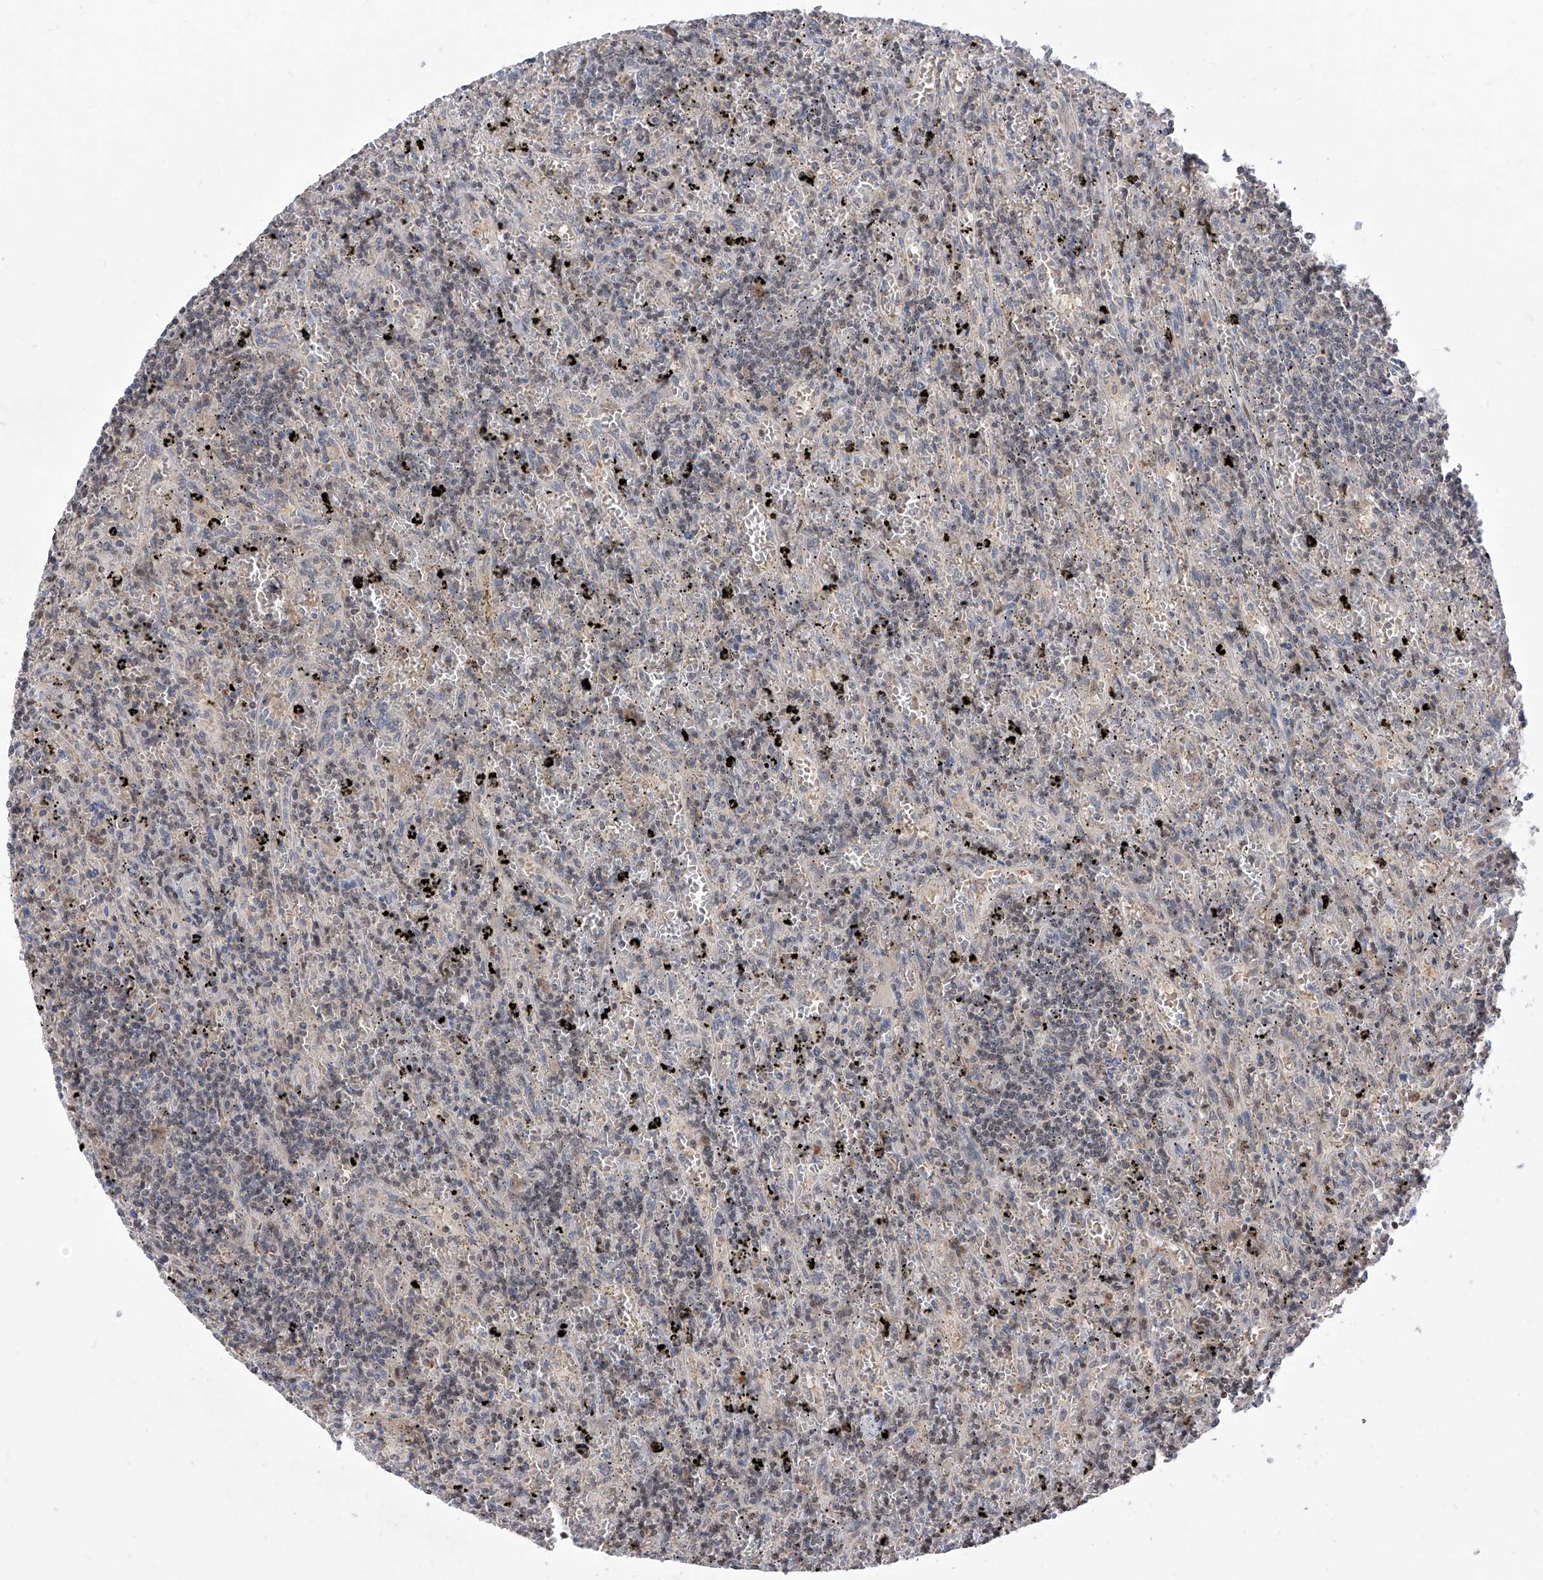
{"staining": {"intensity": "negative", "quantity": "none", "location": "none"}, "tissue": "lymphoma", "cell_type": "Tumor cells", "image_type": "cancer", "snomed": [{"axis": "morphology", "description": "Malignant lymphoma, non-Hodgkin's type, Low grade"}, {"axis": "topography", "description": "Spleen"}], "caption": "This is an immunohistochemistry histopathology image of human low-grade malignant lymphoma, non-Hodgkin's type. There is no positivity in tumor cells.", "gene": "LGR4", "patient": {"sex": "male", "age": 76}}